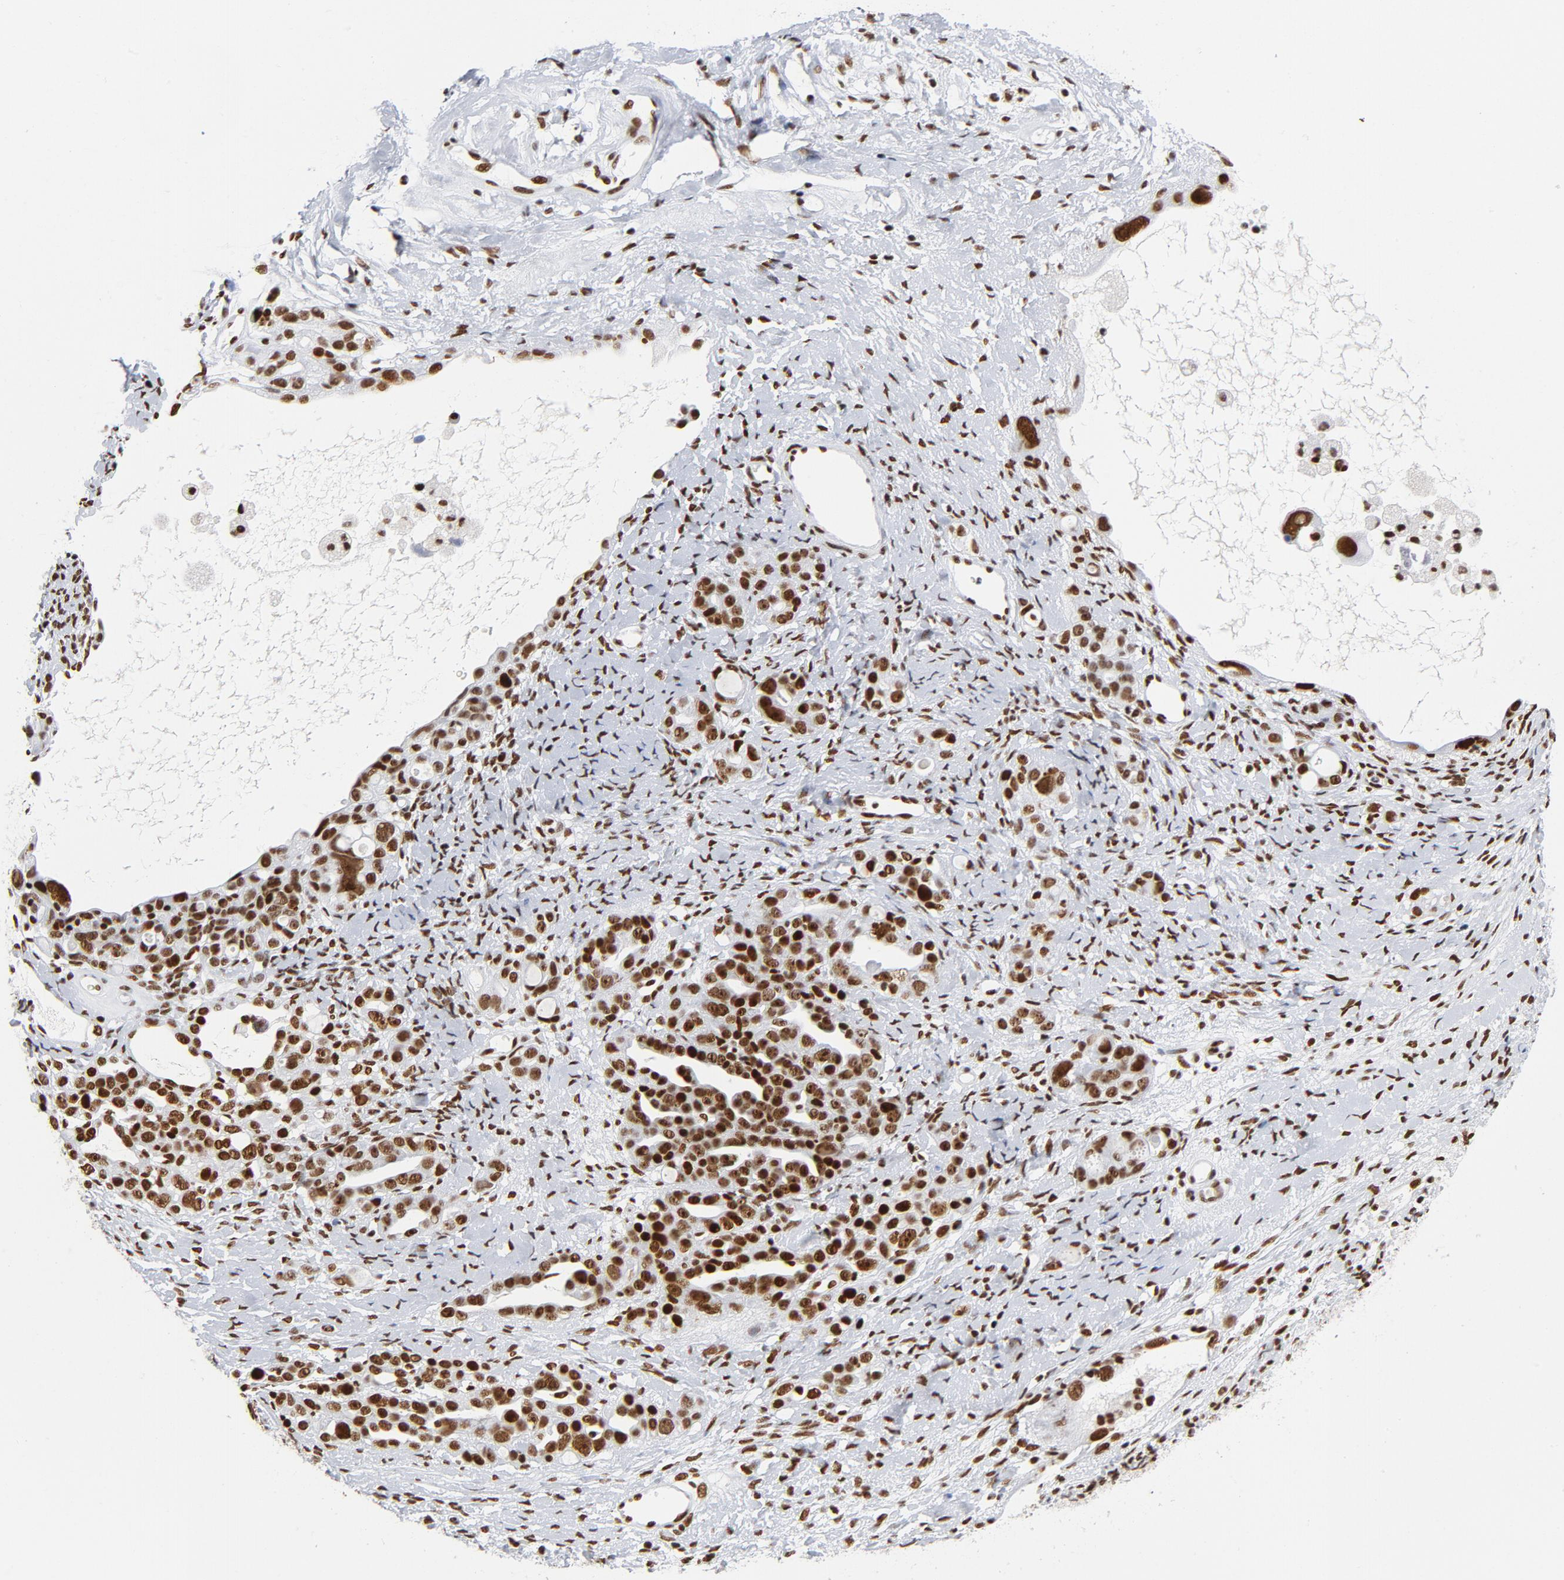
{"staining": {"intensity": "strong", "quantity": ">75%", "location": "nuclear"}, "tissue": "ovarian cancer", "cell_type": "Tumor cells", "image_type": "cancer", "snomed": [{"axis": "morphology", "description": "Cystadenocarcinoma, serous, NOS"}, {"axis": "topography", "description": "Ovary"}], "caption": "Immunohistochemical staining of human ovarian cancer (serous cystadenocarcinoma) shows strong nuclear protein expression in about >75% of tumor cells.", "gene": "XRCC5", "patient": {"sex": "female", "age": 66}}